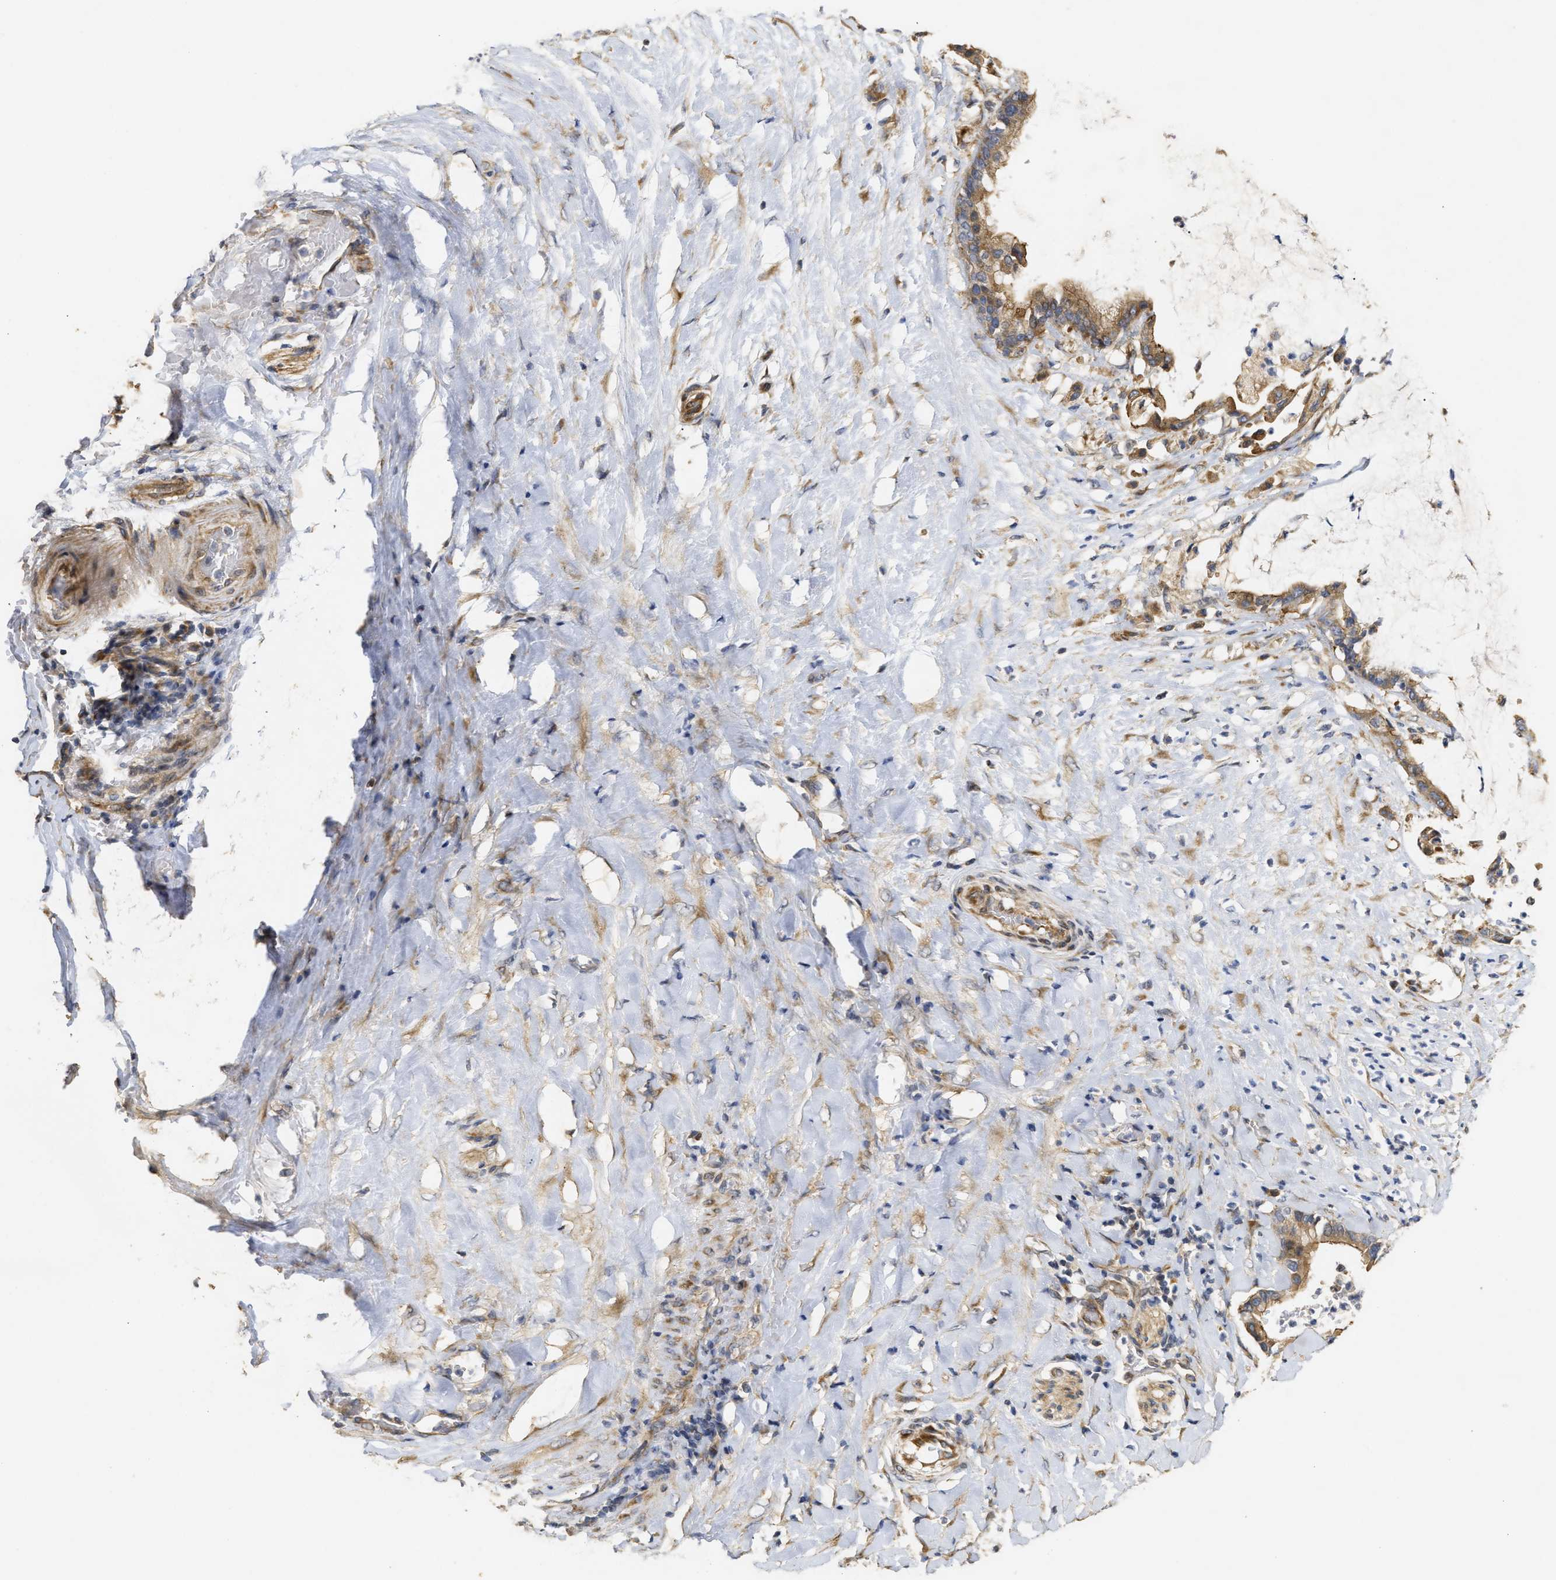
{"staining": {"intensity": "moderate", "quantity": ">75%", "location": "cytoplasmic/membranous"}, "tissue": "pancreatic cancer", "cell_type": "Tumor cells", "image_type": "cancer", "snomed": [{"axis": "morphology", "description": "Adenocarcinoma, NOS"}, {"axis": "topography", "description": "Pancreas"}], "caption": "There is medium levels of moderate cytoplasmic/membranous staining in tumor cells of pancreatic cancer (adenocarcinoma), as demonstrated by immunohistochemical staining (brown color).", "gene": "NAV1", "patient": {"sex": "male", "age": 41}}